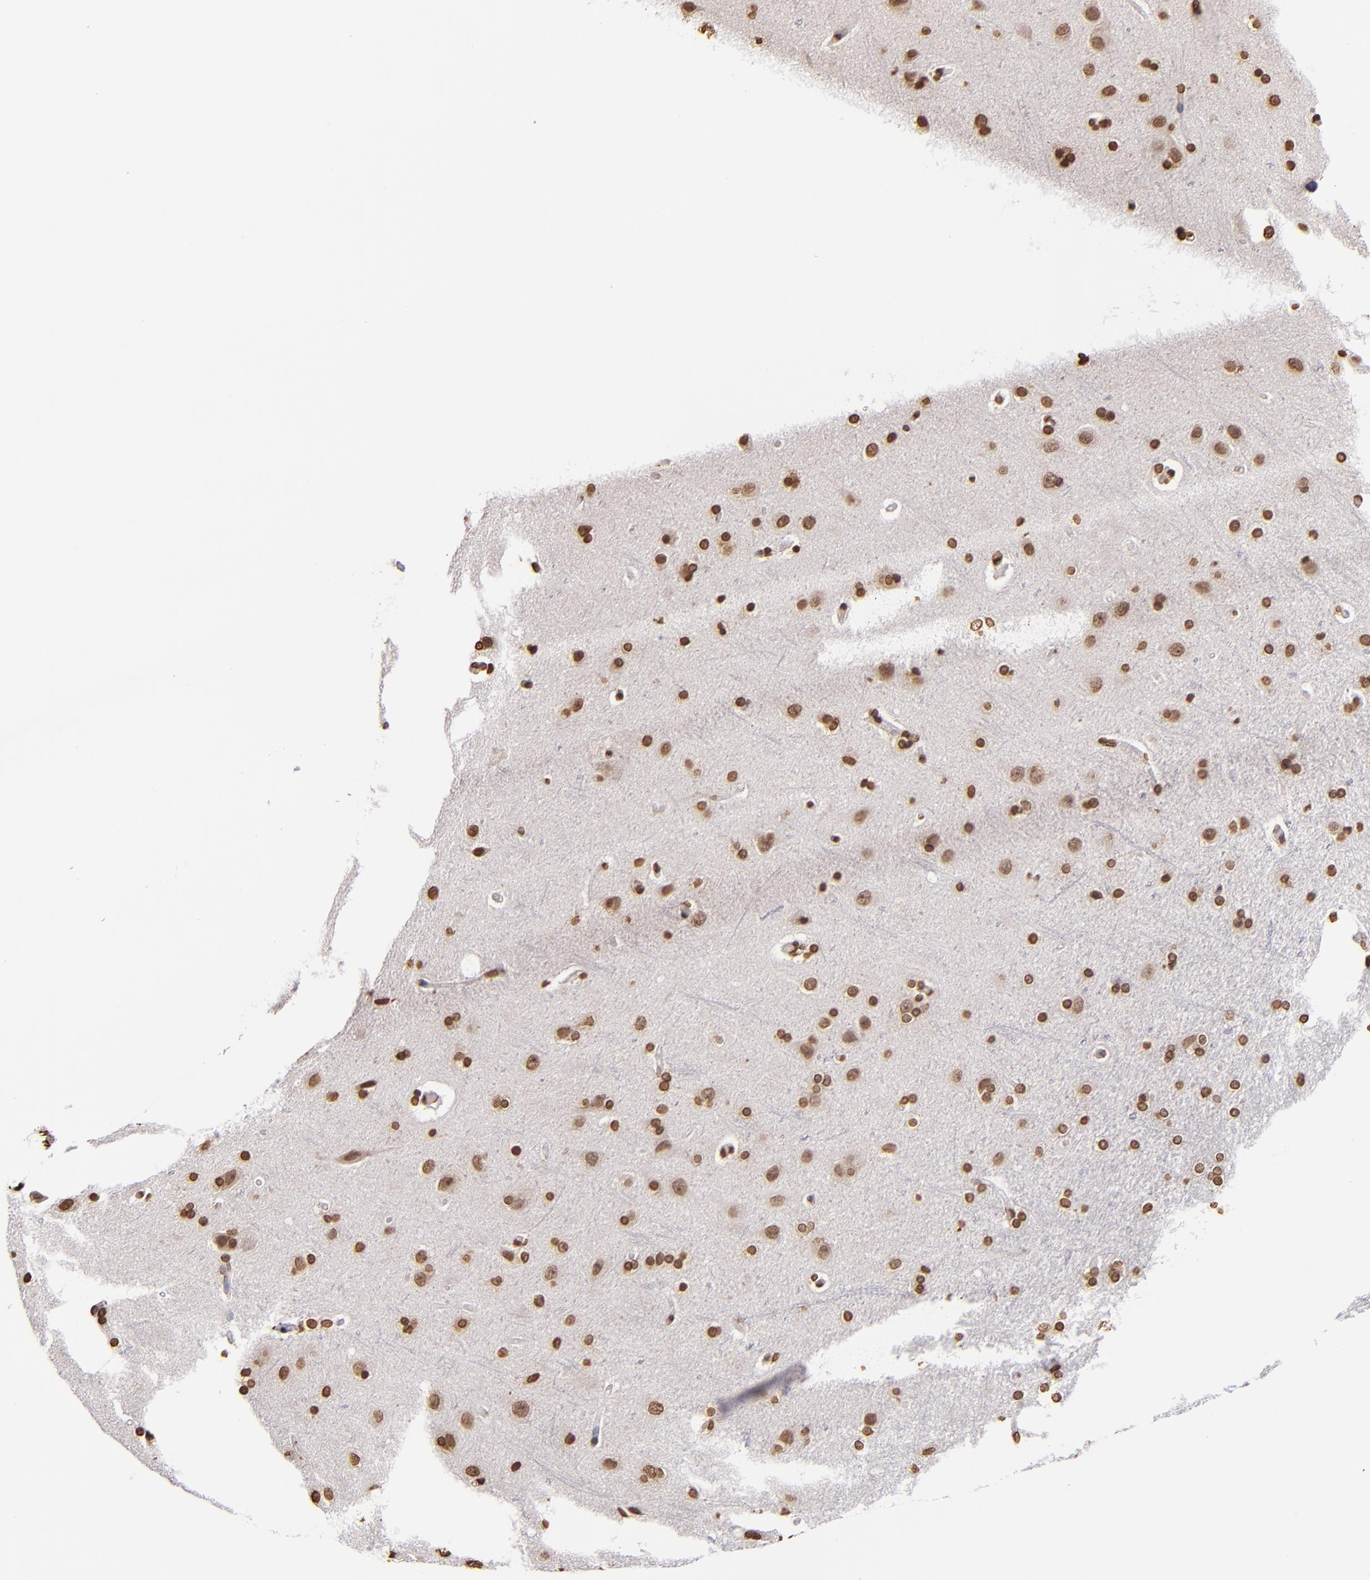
{"staining": {"intensity": "strong", "quantity": ">75%", "location": "nuclear"}, "tissue": "cerebral cortex", "cell_type": "Endothelial cells", "image_type": "normal", "snomed": [{"axis": "morphology", "description": "Normal tissue, NOS"}, {"axis": "topography", "description": "Cerebral cortex"}], "caption": "Immunohistochemistry (IHC) of benign cerebral cortex demonstrates high levels of strong nuclear positivity in approximately >75% of endothelial cells.", "gene": "LBX1", "patient": {"sex": "female", "age": 54}}